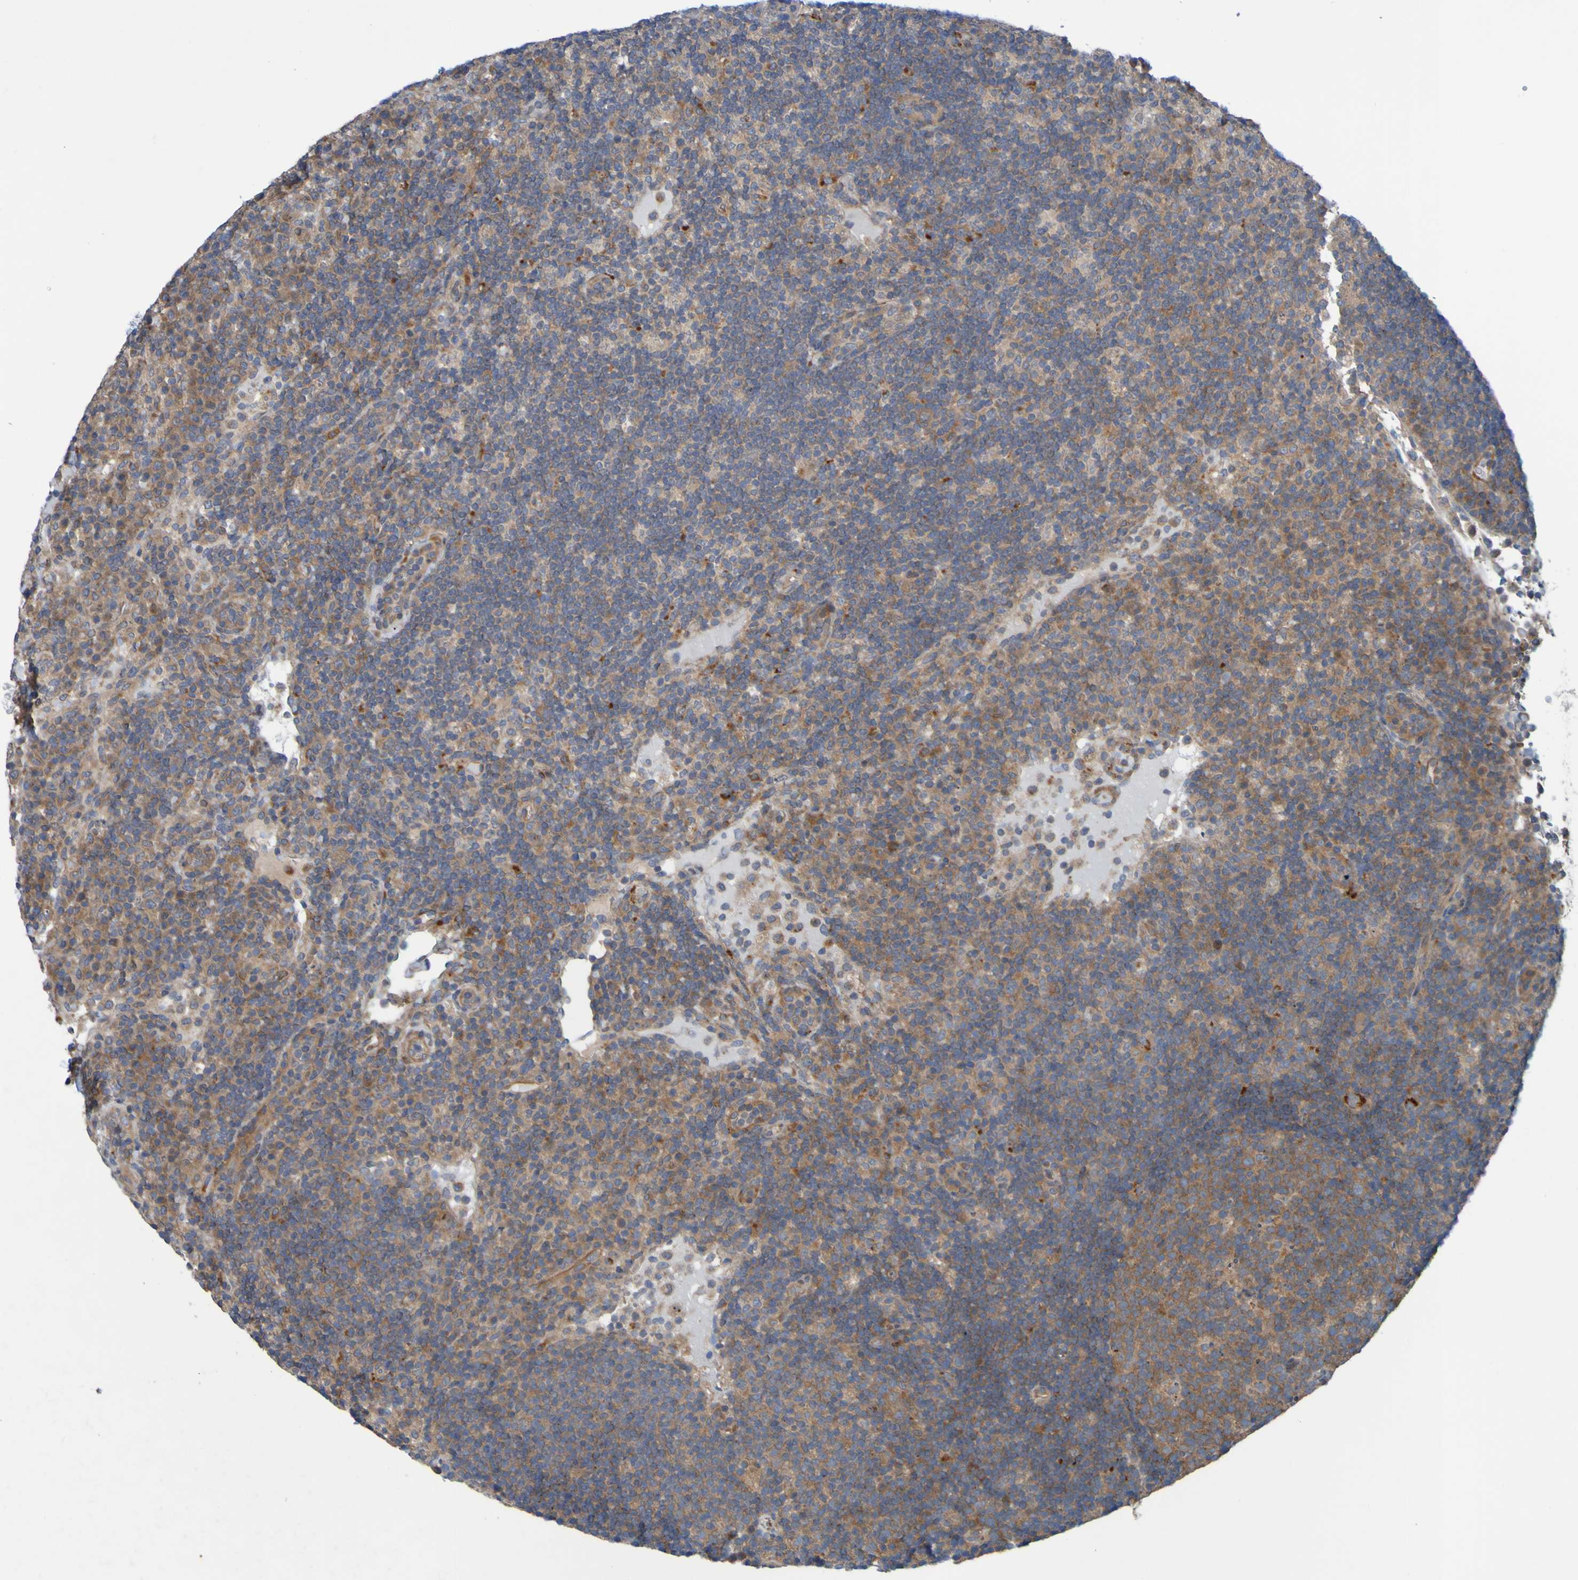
{"staining": {"intensity": "moderate", "quantity": ">75%", "location": "cytoplasmic/membranous"}, "tissue": "lymph node", "cell_type": "Germinal center cells", "image_type": "normal", "snomed": [{"axis": "morphology", "description": "Normal tissue, NOS"}, {"axis": "topography", "description": "Lymph node"}], "caption": "Germinal center cells exhibit medium levels of moderate cytoplasmic/membranous positivity in approximately >75% of cells in normal lymph node. Nuclei are stained in blue.", "gene": "SDK1", "patient": {"sex": "female", "age": 53}}